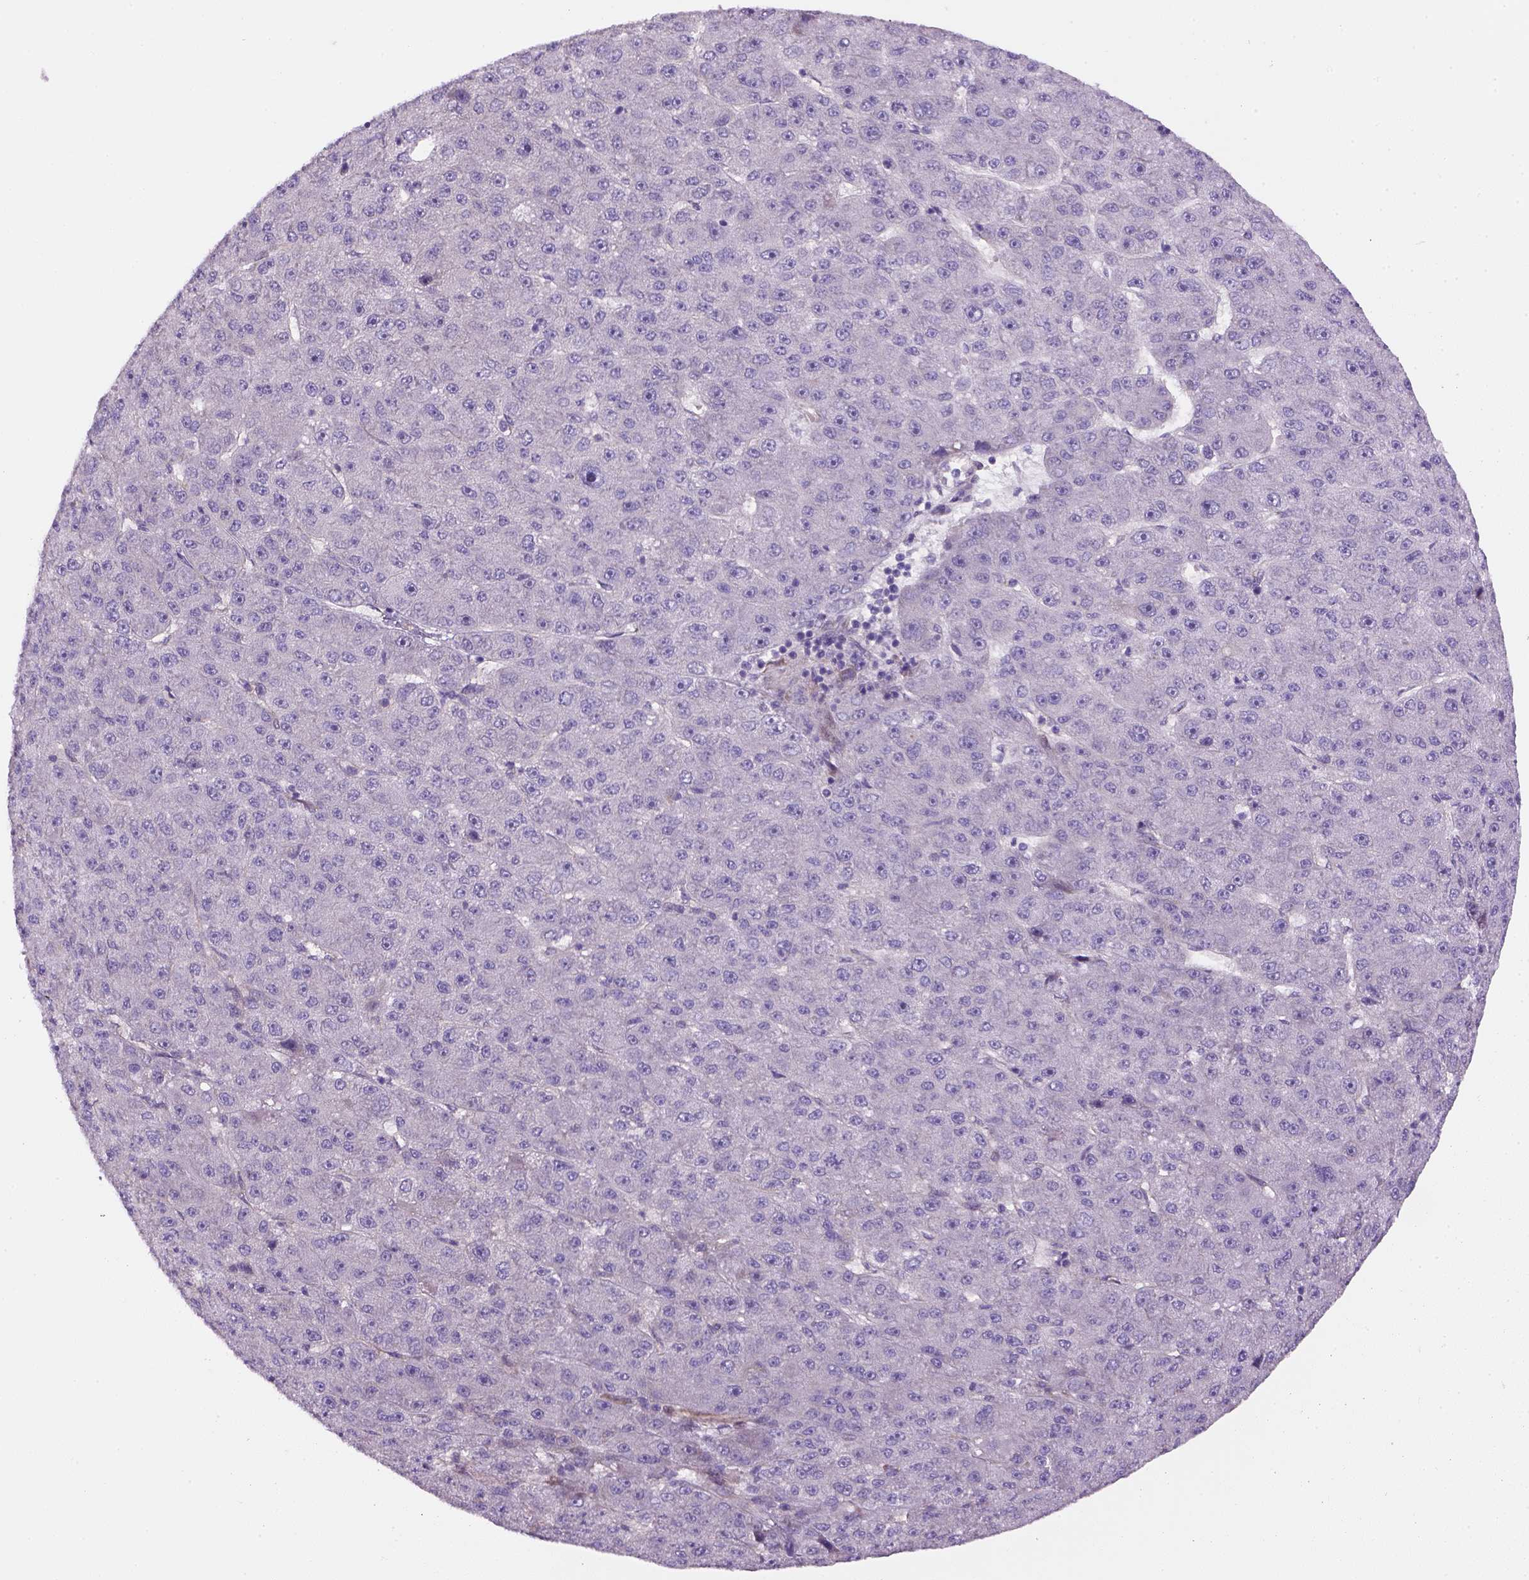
{"staining": {"intensity": "negative", "quantity": "none", "location": "none"}, "tissue": "liver cancer", "cell_type": "Tumor cells", "image_type": "cancer", "snomed": [{"axis": "morphology", "description": "Carcinoma, Hepatocellular, NOS"}, {"axis": "topography", "description": "Liver"}], "caption": "Liver cancer stained for a protein using immunohistochemistry demonstrates no expression tumor cells.", "gene": "VSTM5", "patient": {"sex": "male", "age": 67}}